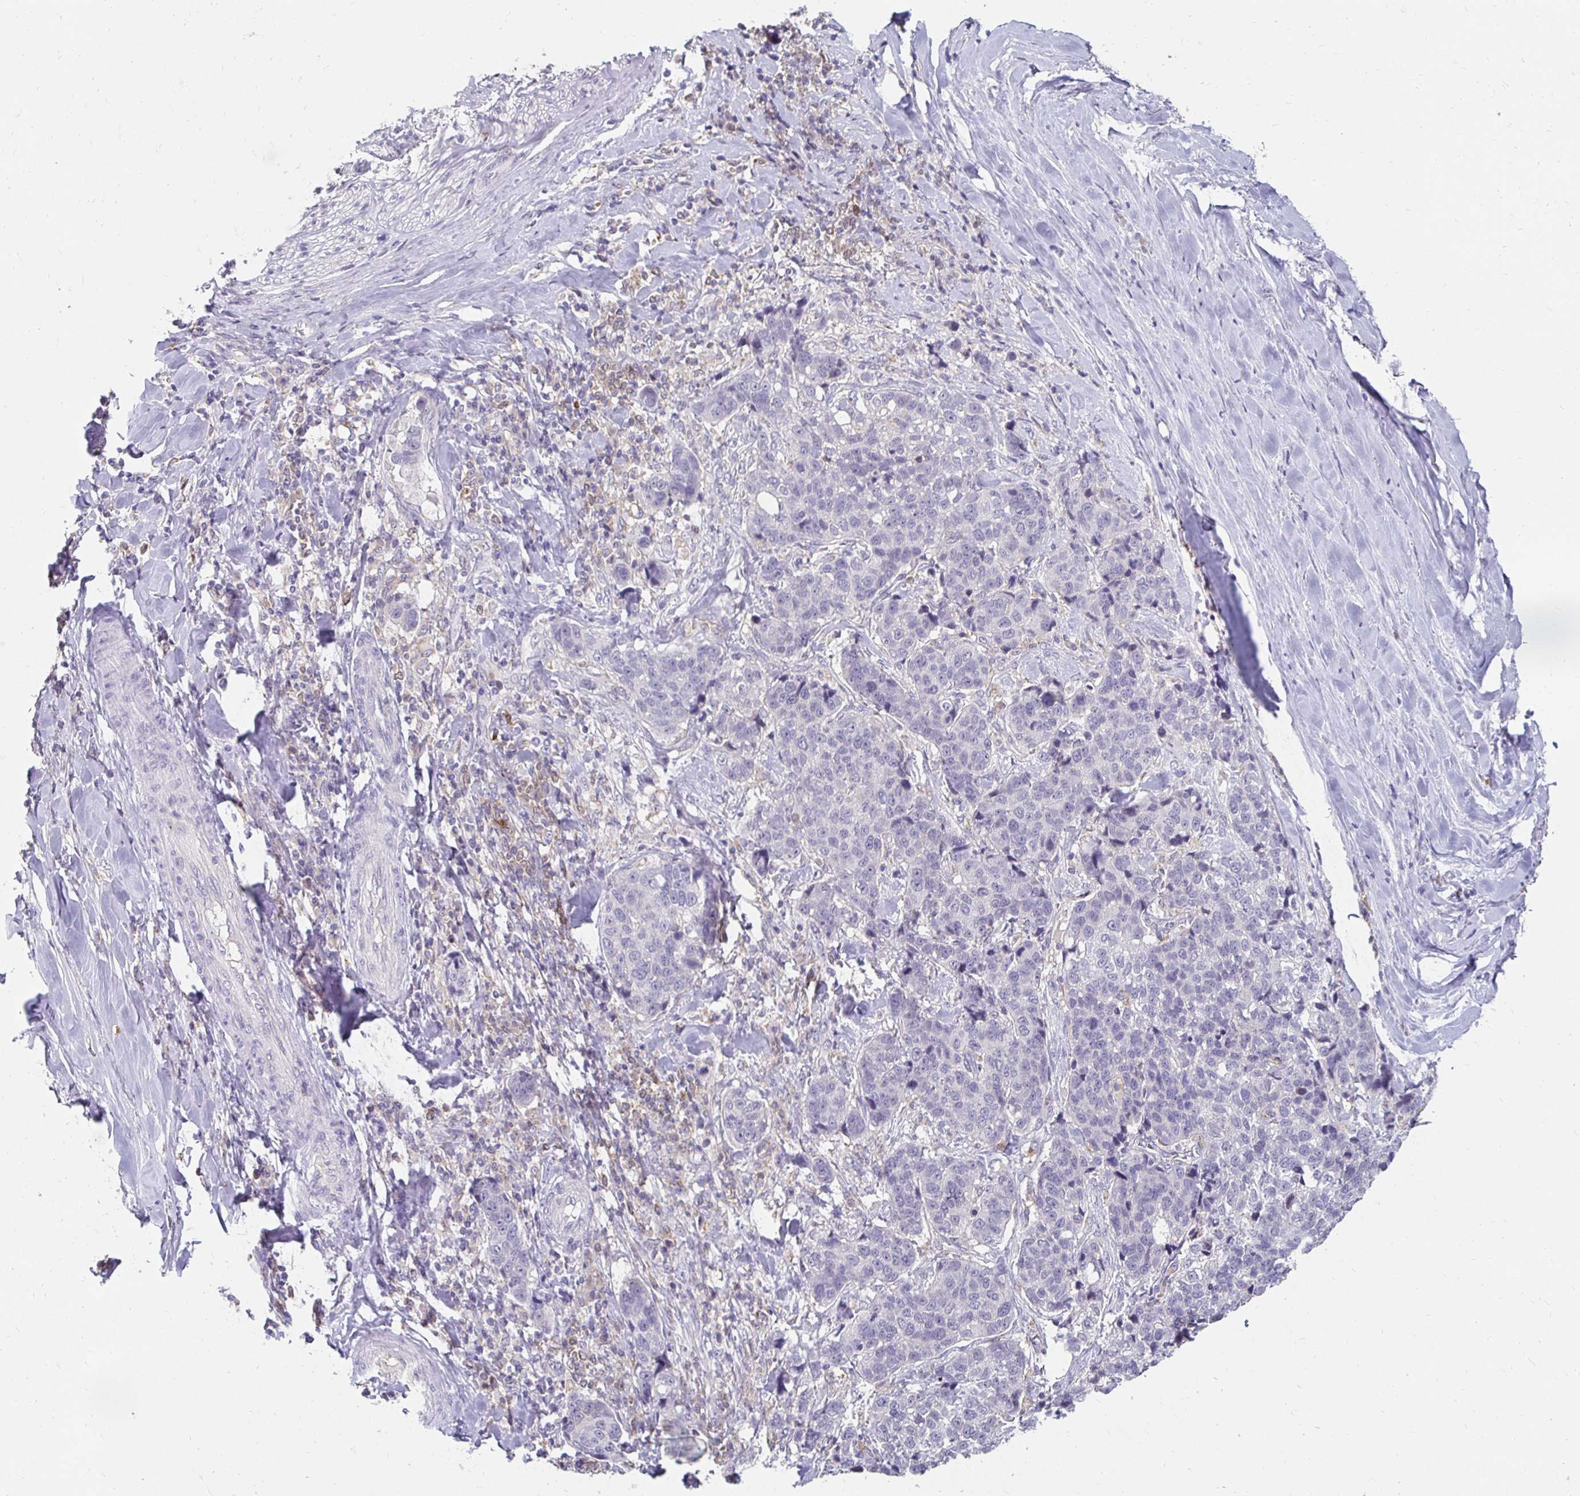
{"staining": {"intensity": "negative", "quantity": "none", "location": "none"}, "tissue": "lung cancer", "cell_type": "Tumor cells", "image_type": "cancer", "snomed": [{"axis": "morphology", "description": "Squamous cell carcinoma, NOS"}, {"axis": "topography", "description": "Lymph node"}, {"axis": "topography", "description": "Lung"}], "caption": "Immunohistochemical staining of lung cancer (squamous cell carcinoma) exhibits no significant positivity in tumor cells.", "gene": "GK2", "patient": {"sex": "male", "age": 61}}